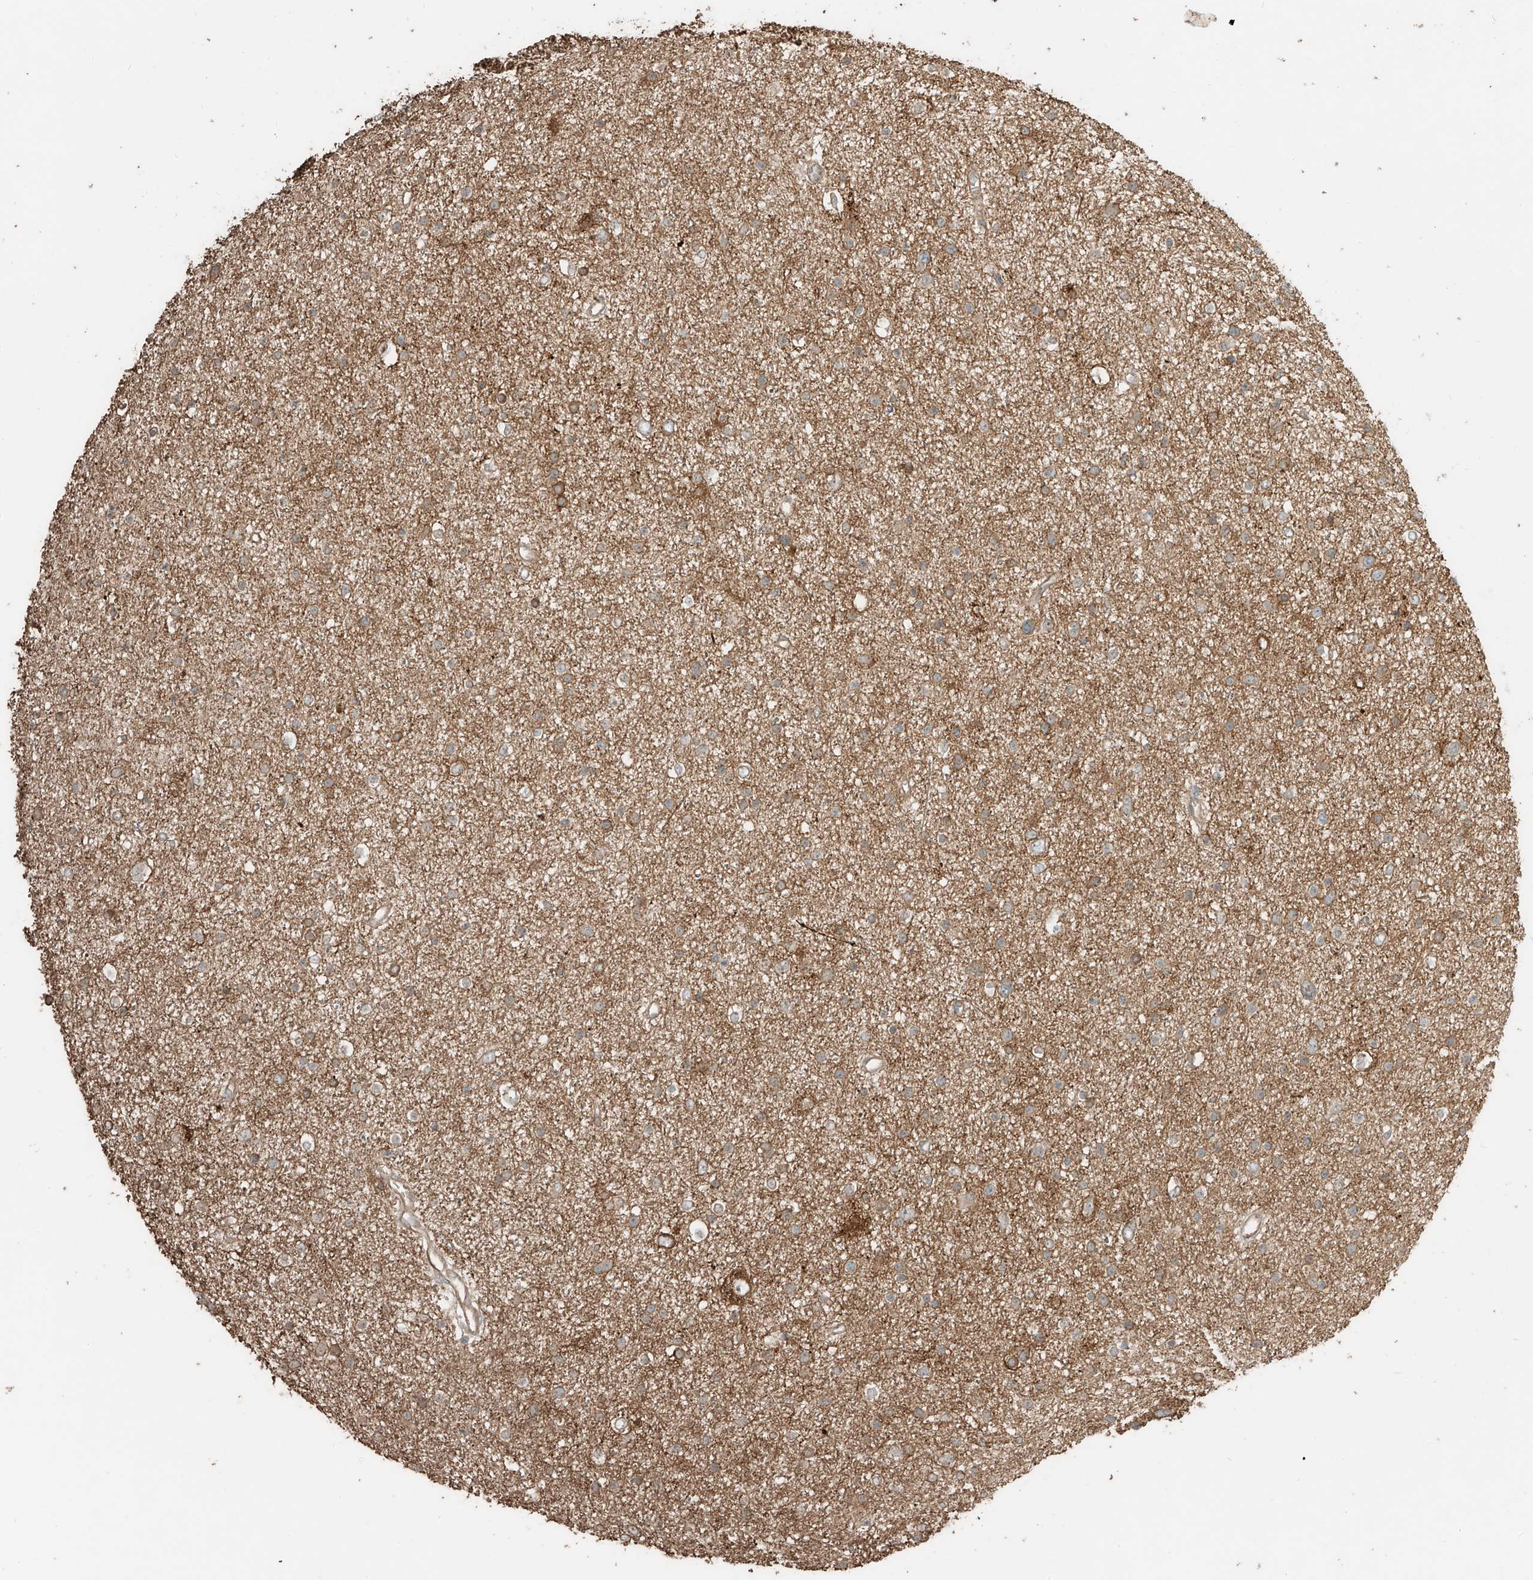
{"staining": {"intensity": "weak", "quantity": ">75%", "location": "cytoplasmic/membranous"}, "tissue": "glioma", "cell_type": "Tumor cells", "image_type": "cancer", "snomed": [{"axis": "morphology", "description": "Glioma, malignant, Low grade"}, {"axis": "topography", "description": "Brain"}], "caption": "Weak cytoplasmic/membranous positivity is appreciated in about >75% of tumor cells in malignant glioma (low-grade). (brown staining indicates protein expression, while blue staining denotes nuclei).", "gene": "RFTN2", "patient": {"sex": "female", "age": 37}}